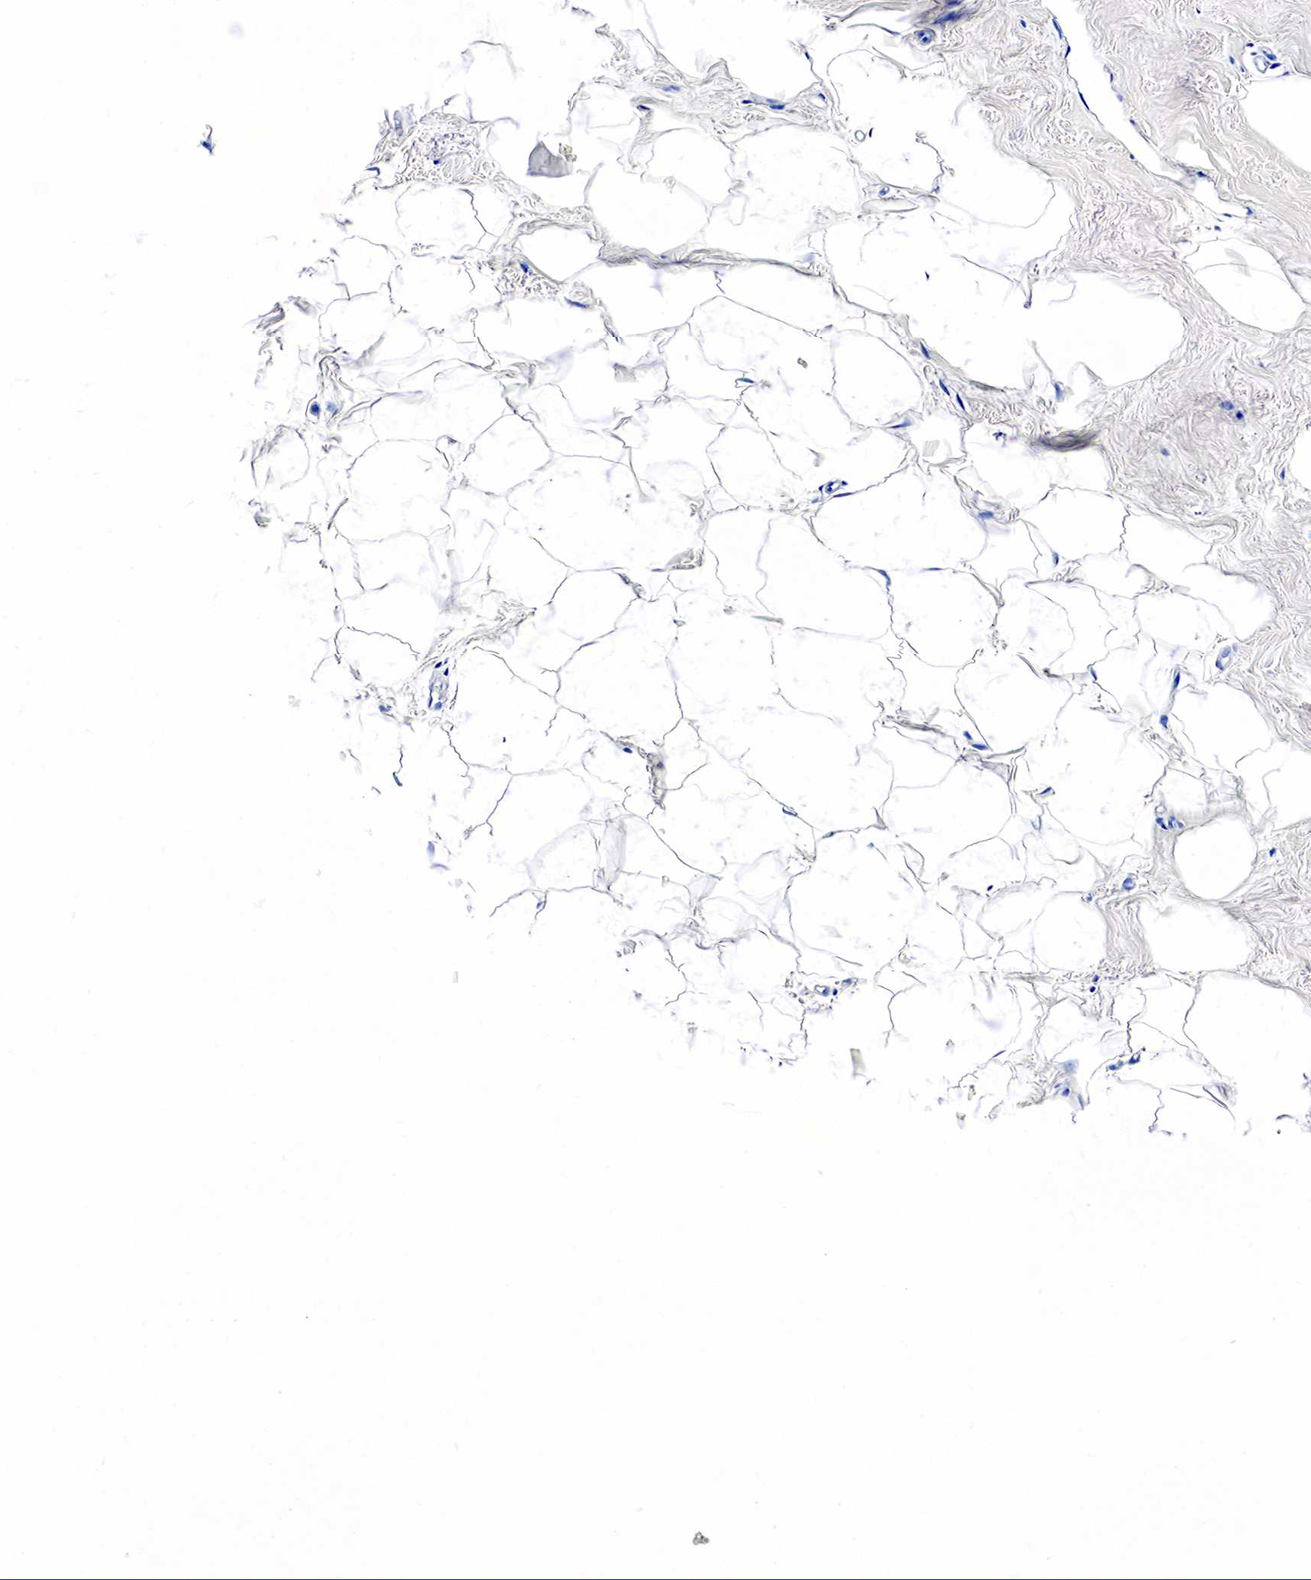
{"staining": {"intensity": "negative", "quantity": "none", "location": "none"}, "tissue": "breast", "cell_type": "Adipocytes", "image_type": "normal", "snomed": [{"axis": "morphology", "description": "Normal tissue, NOS"}, {"axis": "topography", "description": "Breast"}], "caption": "Immunohistochemistry (IHC) of unremarkable breast reveals no positivity in adipocytes.", "gene": "KLK3", "patient": {"sex": "female", "age": 54}}